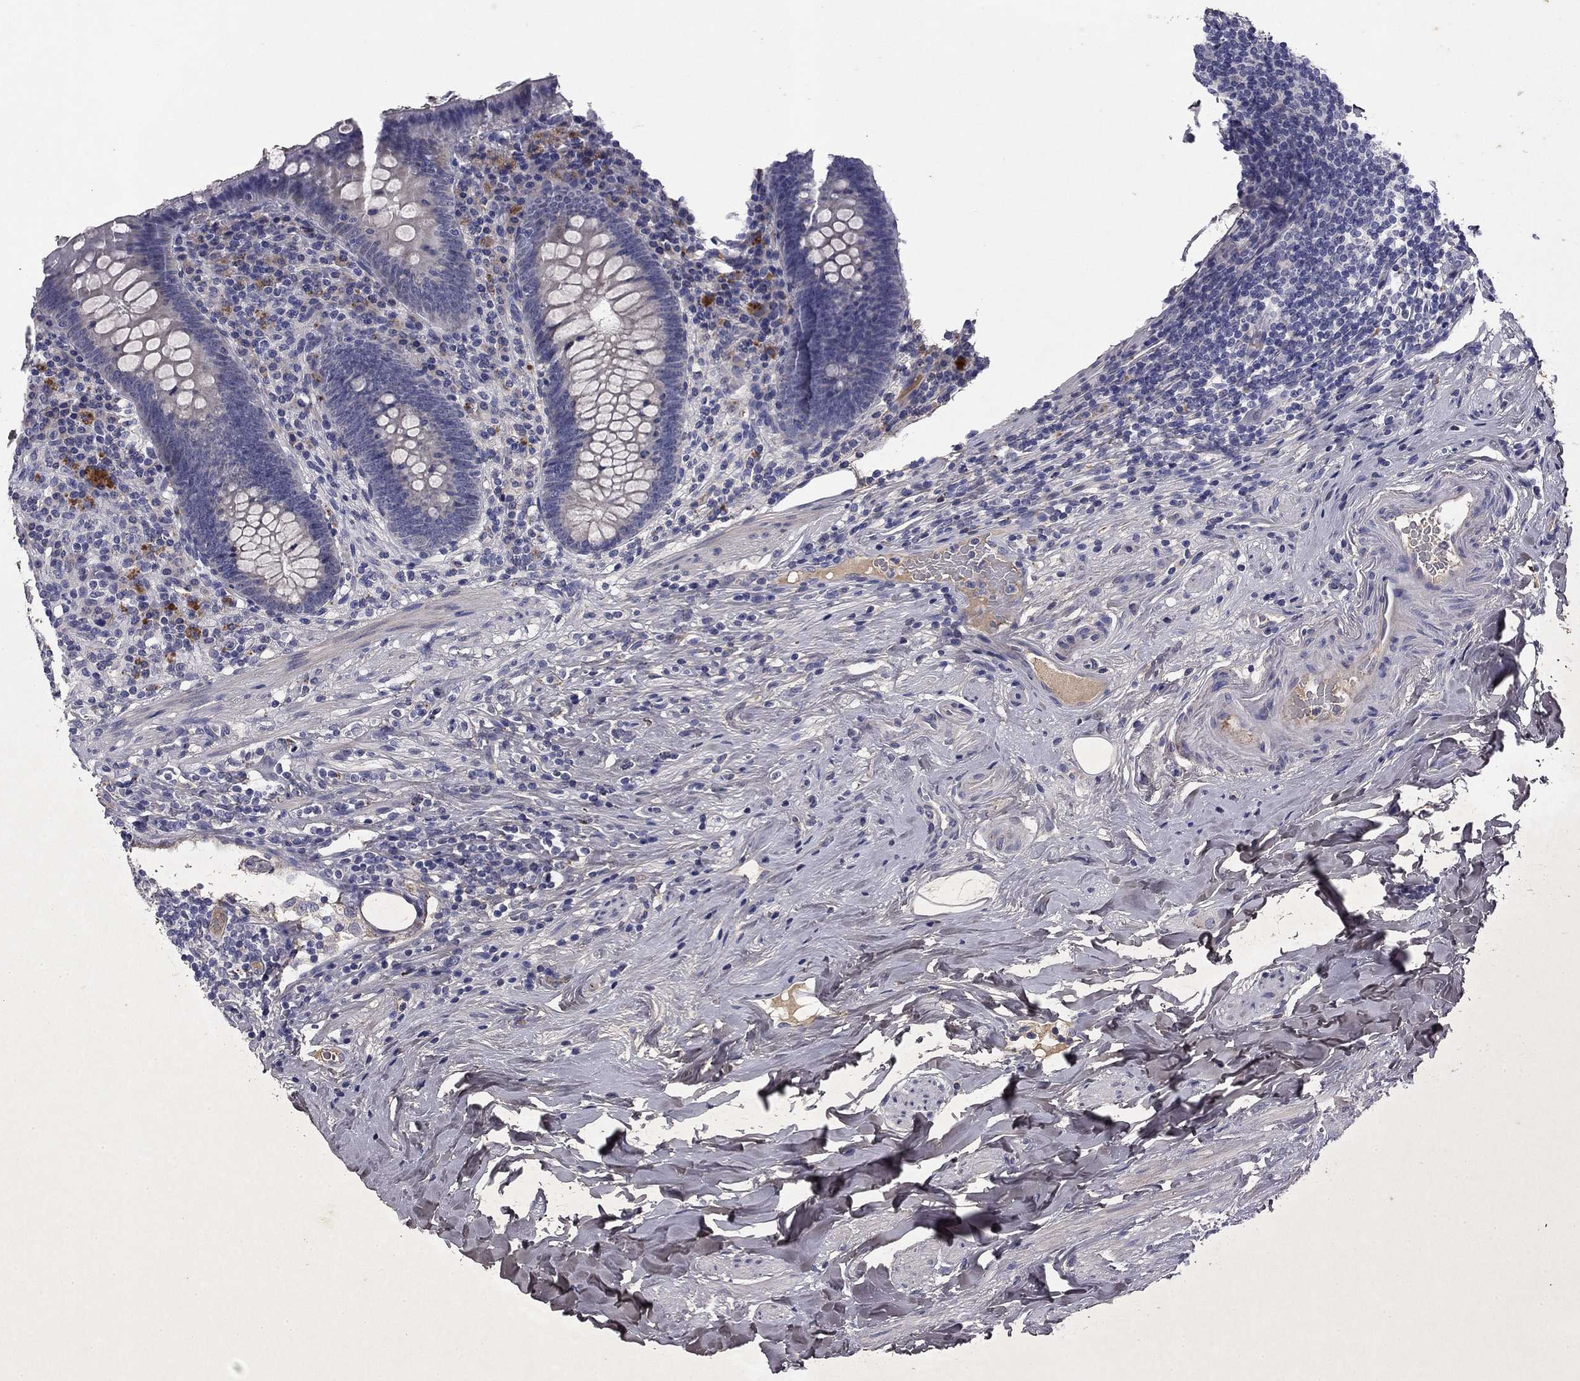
{"staining": {"intensity": "negative", "quantity": "none", "location": "none"}, "tissue": "appendix", "cell_type": "Glandular cells", "image_type": "normal", "snomed": [{"axis": "morphology", "description": "Normal tissue, NOS"}, {"axis": "topography", "description": "Appendix"}], "caption": "The immunohistochemistry (IHC) histopathology image has no significant expression in glandular cells of appendix.", "gene": "COL2A1", "patient": {"sex": "male", "age": 47}}